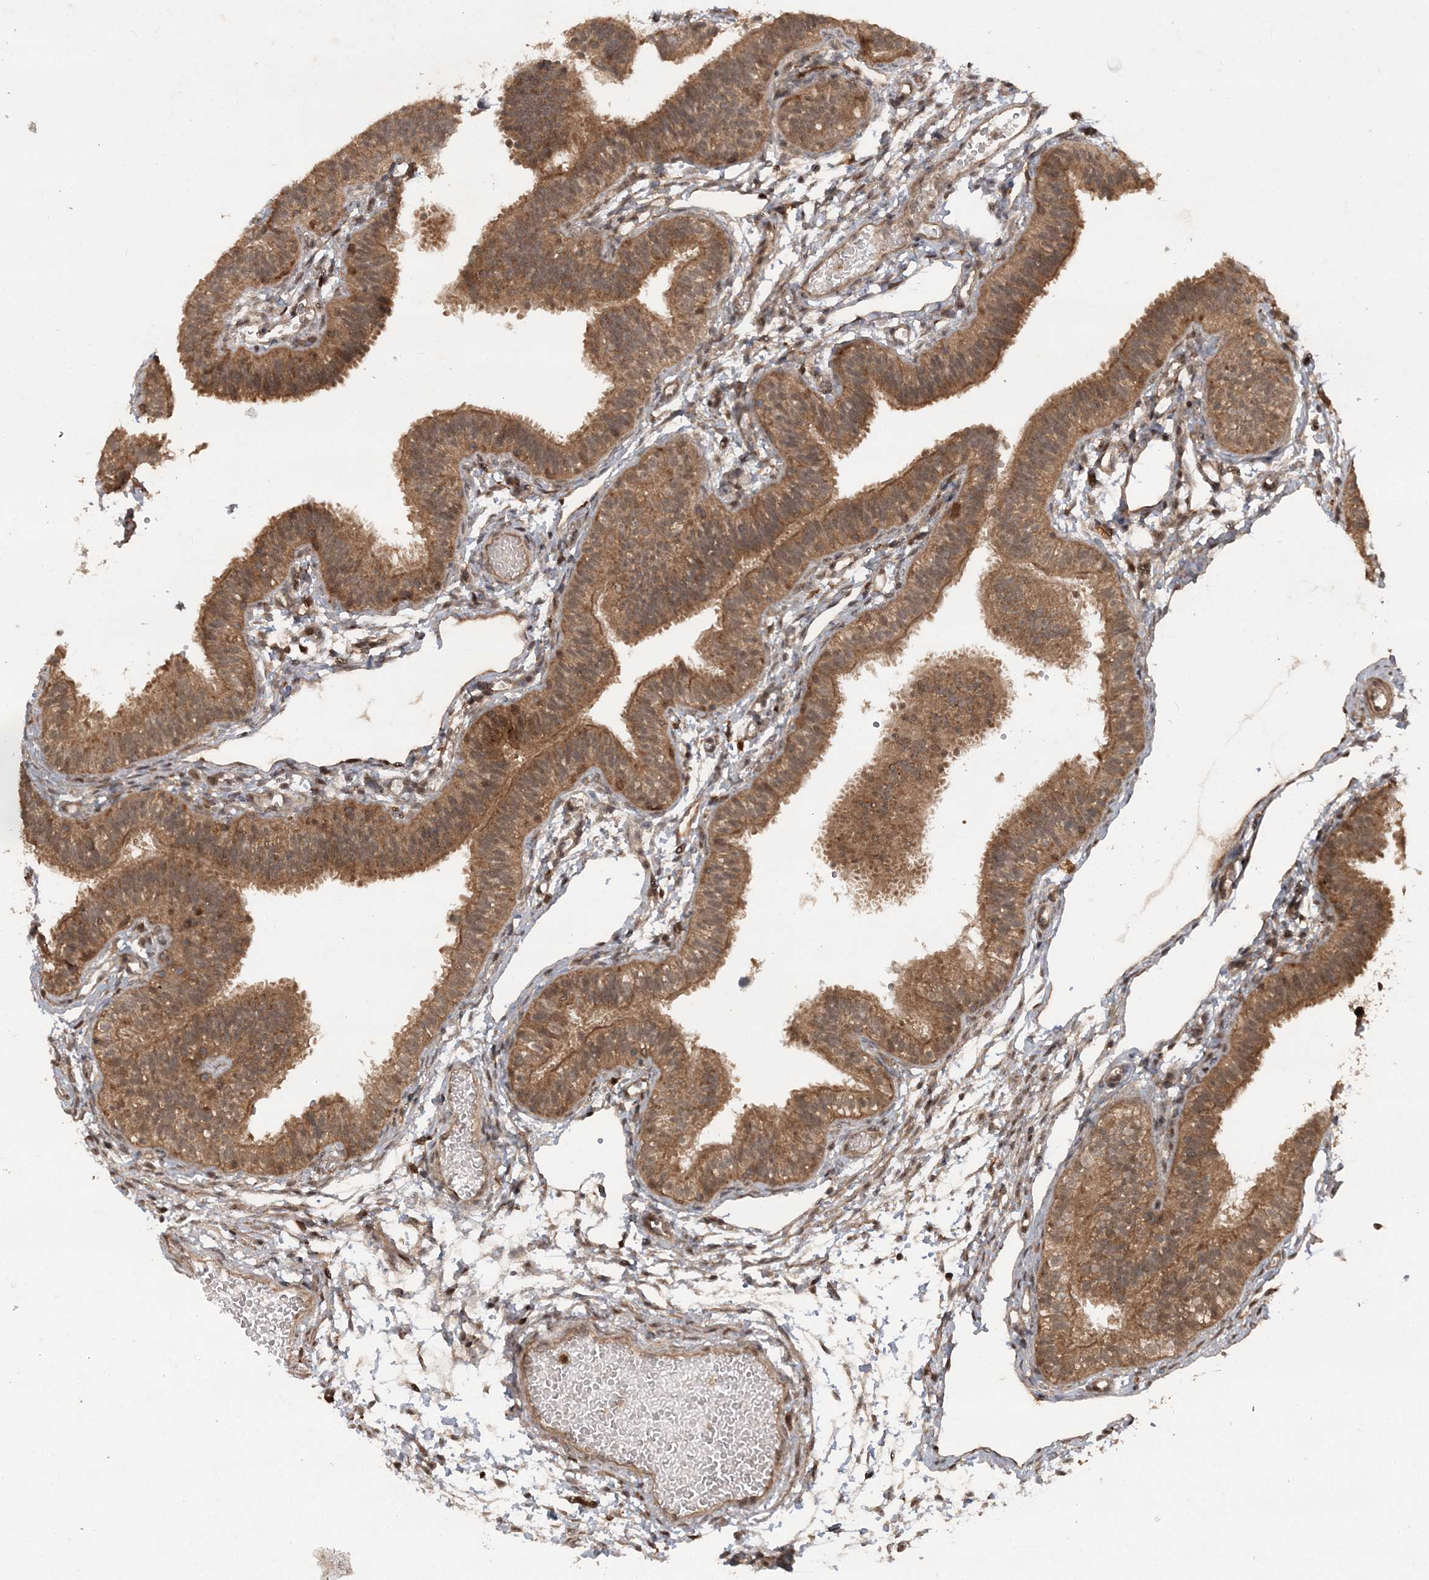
{"staining": {"intensity": "moderate", "quantity": ">75%", "location": "cytoplasmic/membranous"}, "tissue": "fallopian tube", "cell_type": "Glandular cells", "image_type": "normal", "snomed": [{"axis": "morphology", "description": "Normal tissue, NOS"}, {"axis": "topography", "description": "Fallopian tube"}], "caption": "The photomicrograph reveals immunohistochemical staining of benign fallopian tube. There is moderate cytoplasmic/membranous staining is seen in about >75% of glandular cells.", "gene": "LACC1", "patient": {"sex": "female", "age": 35}}